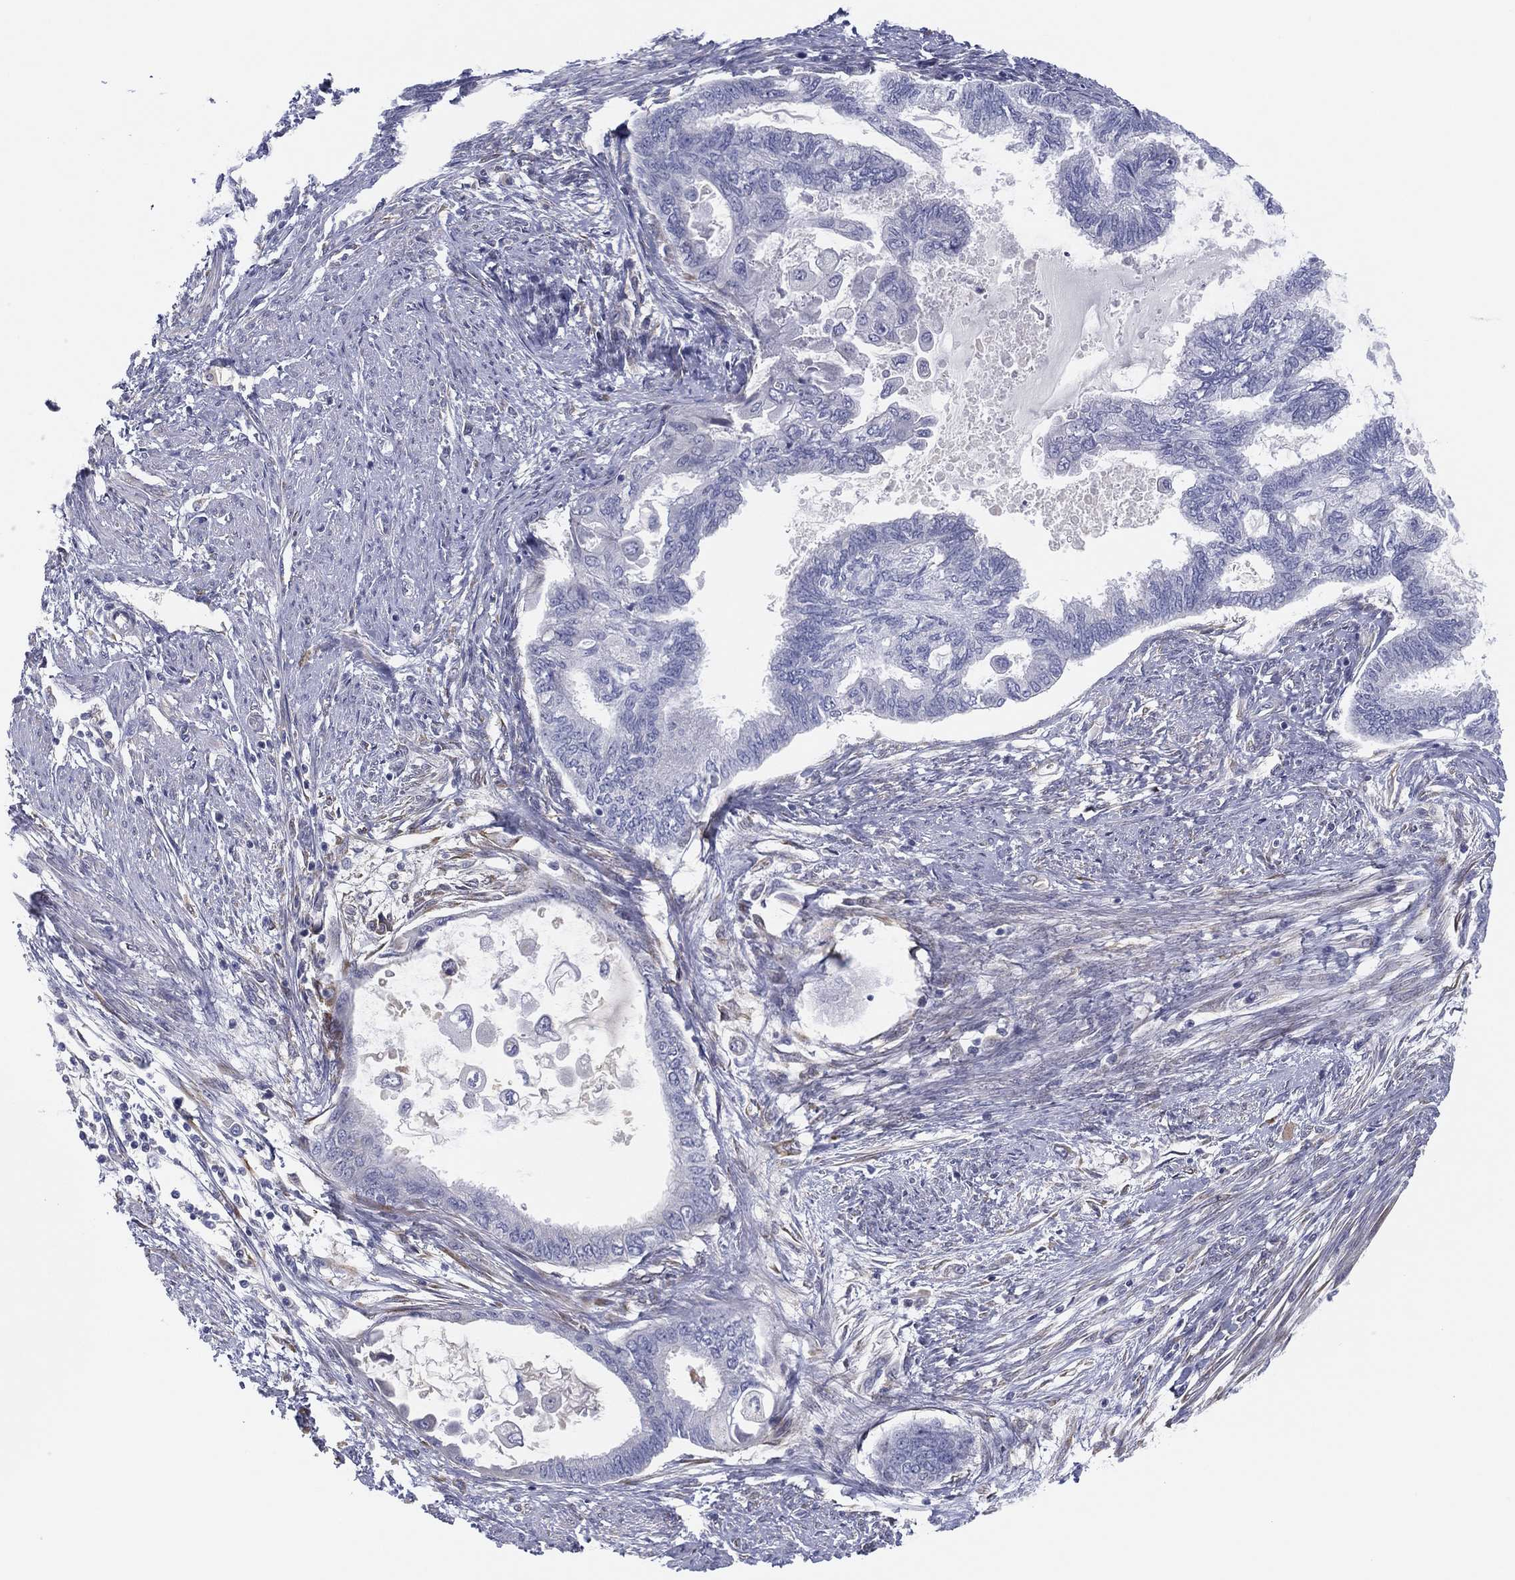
{"staining": {"intensity": "negative", "quantity": "none", "location": "none"}, "tissue": "endometrial cancer", "cell_type": "Tumor cells", "image_type": "cancer", "snomed": [{"axis": "morphology", "description": "Adenocarcinoma, NOS"}, {"axis": "topography", "description": "Endometrium"}], "caption": "Immunohistochemistry image of neoplastic tissue: endometrial cancer (adenocarcinoma) stained with DAB demonstrates no significant protein expression in tumor cells.", "gene": "MLF1", "patient": {"sex": "female", "age": 86}}